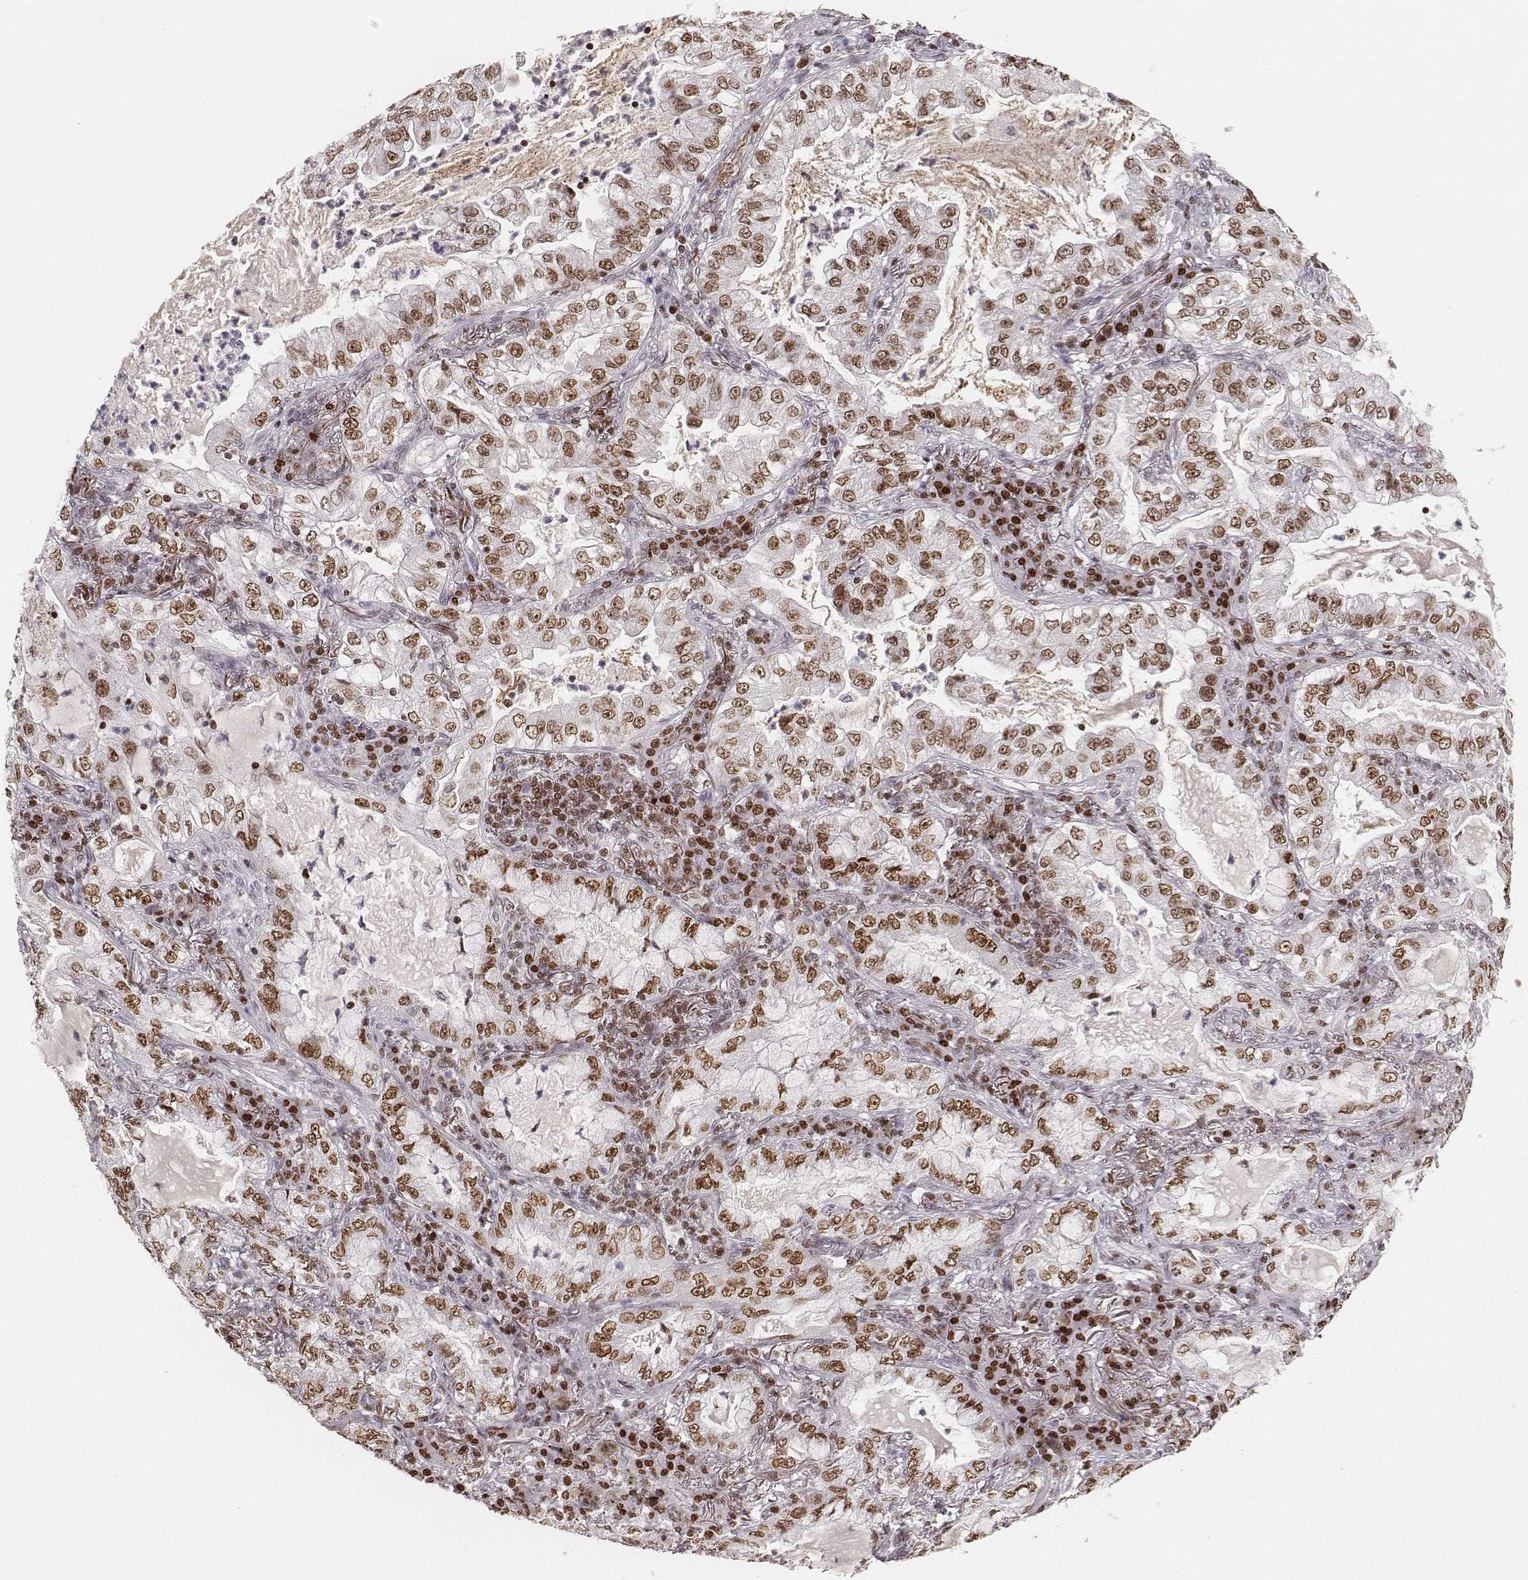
{"staining": {"intensity": "moderate", "quantity": ">75%", "location": "nuclear"}, "tissue": "lung cancer", "cell_type": "Tumor cells", "image_type": "cancer", "snomed": [{"axis": "morphology", "description": "Adenocarcinoma, NOS"}, {"axis": "topography", "description": "Lung"}], "caption": "Tumor cells reveal medium levels of moderate nuclear positivity in approximately >75% of cells in adenocarcinoma (lung). The staining was performed using DAB to visualize the protein expression in brown, while the nuclei were stained in blue with hematoxylin (Magnification: 20x).", "gene": "PARP1", "patient": {"sex": "female", "age": 73}}